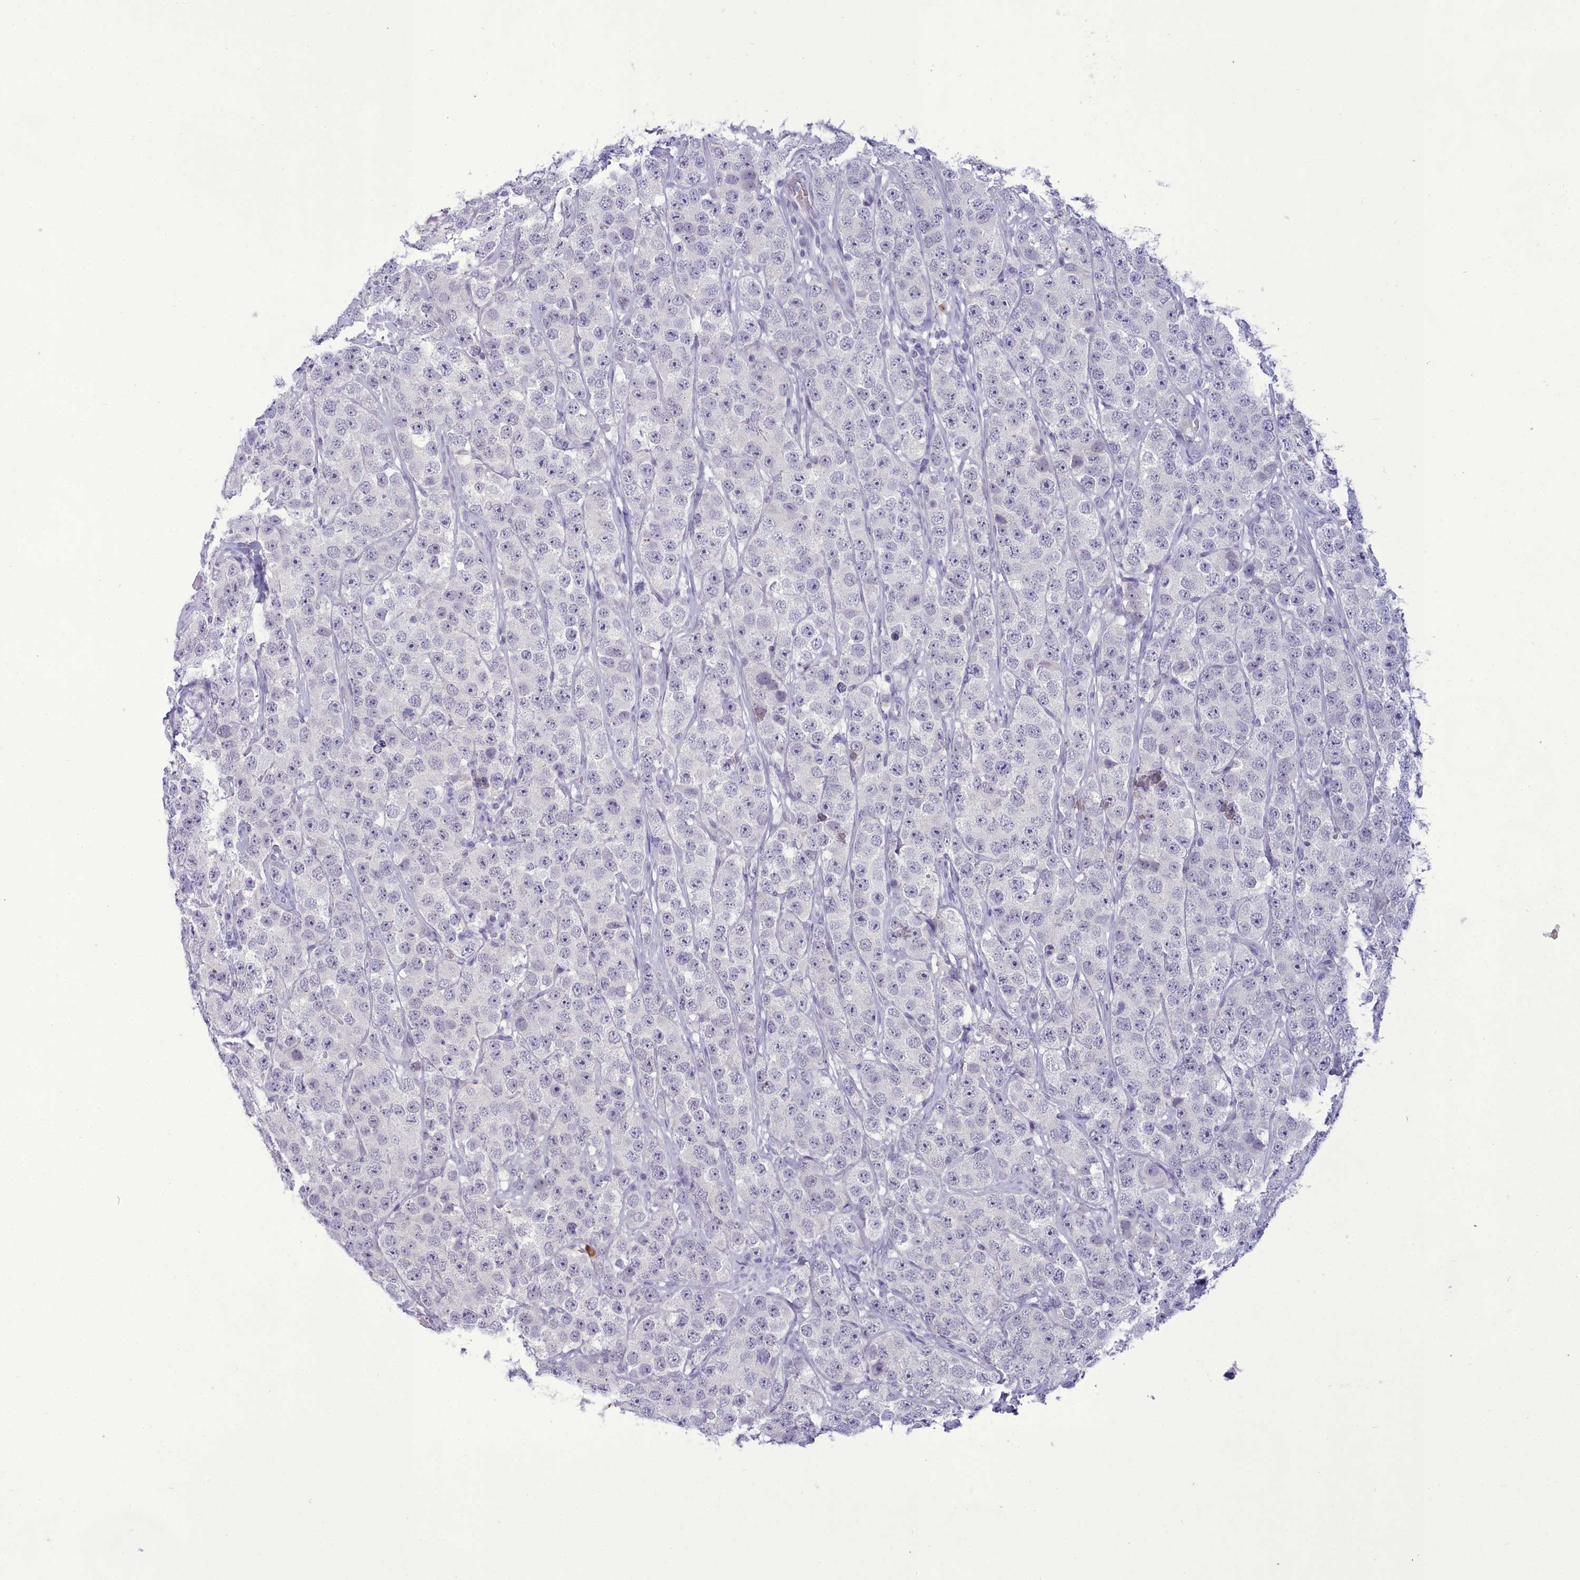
{"staining": {"intensity": "negative", "quantity": "none", "location": "none"}, "tissue": "testis cancer", "cell_type": "Tumor cells", "image_type": "cancer", "snomed": [{"axis": "morphology", "description": "Seminoma, NOS"}, {"axis": "topography", "description": "Testis"}], "caption": "Micrograph shows no significant protein expression in tumor cells of seminoma (testis).", "gene": "OSTN", "patient": {"sex": "male", "age": 28}}